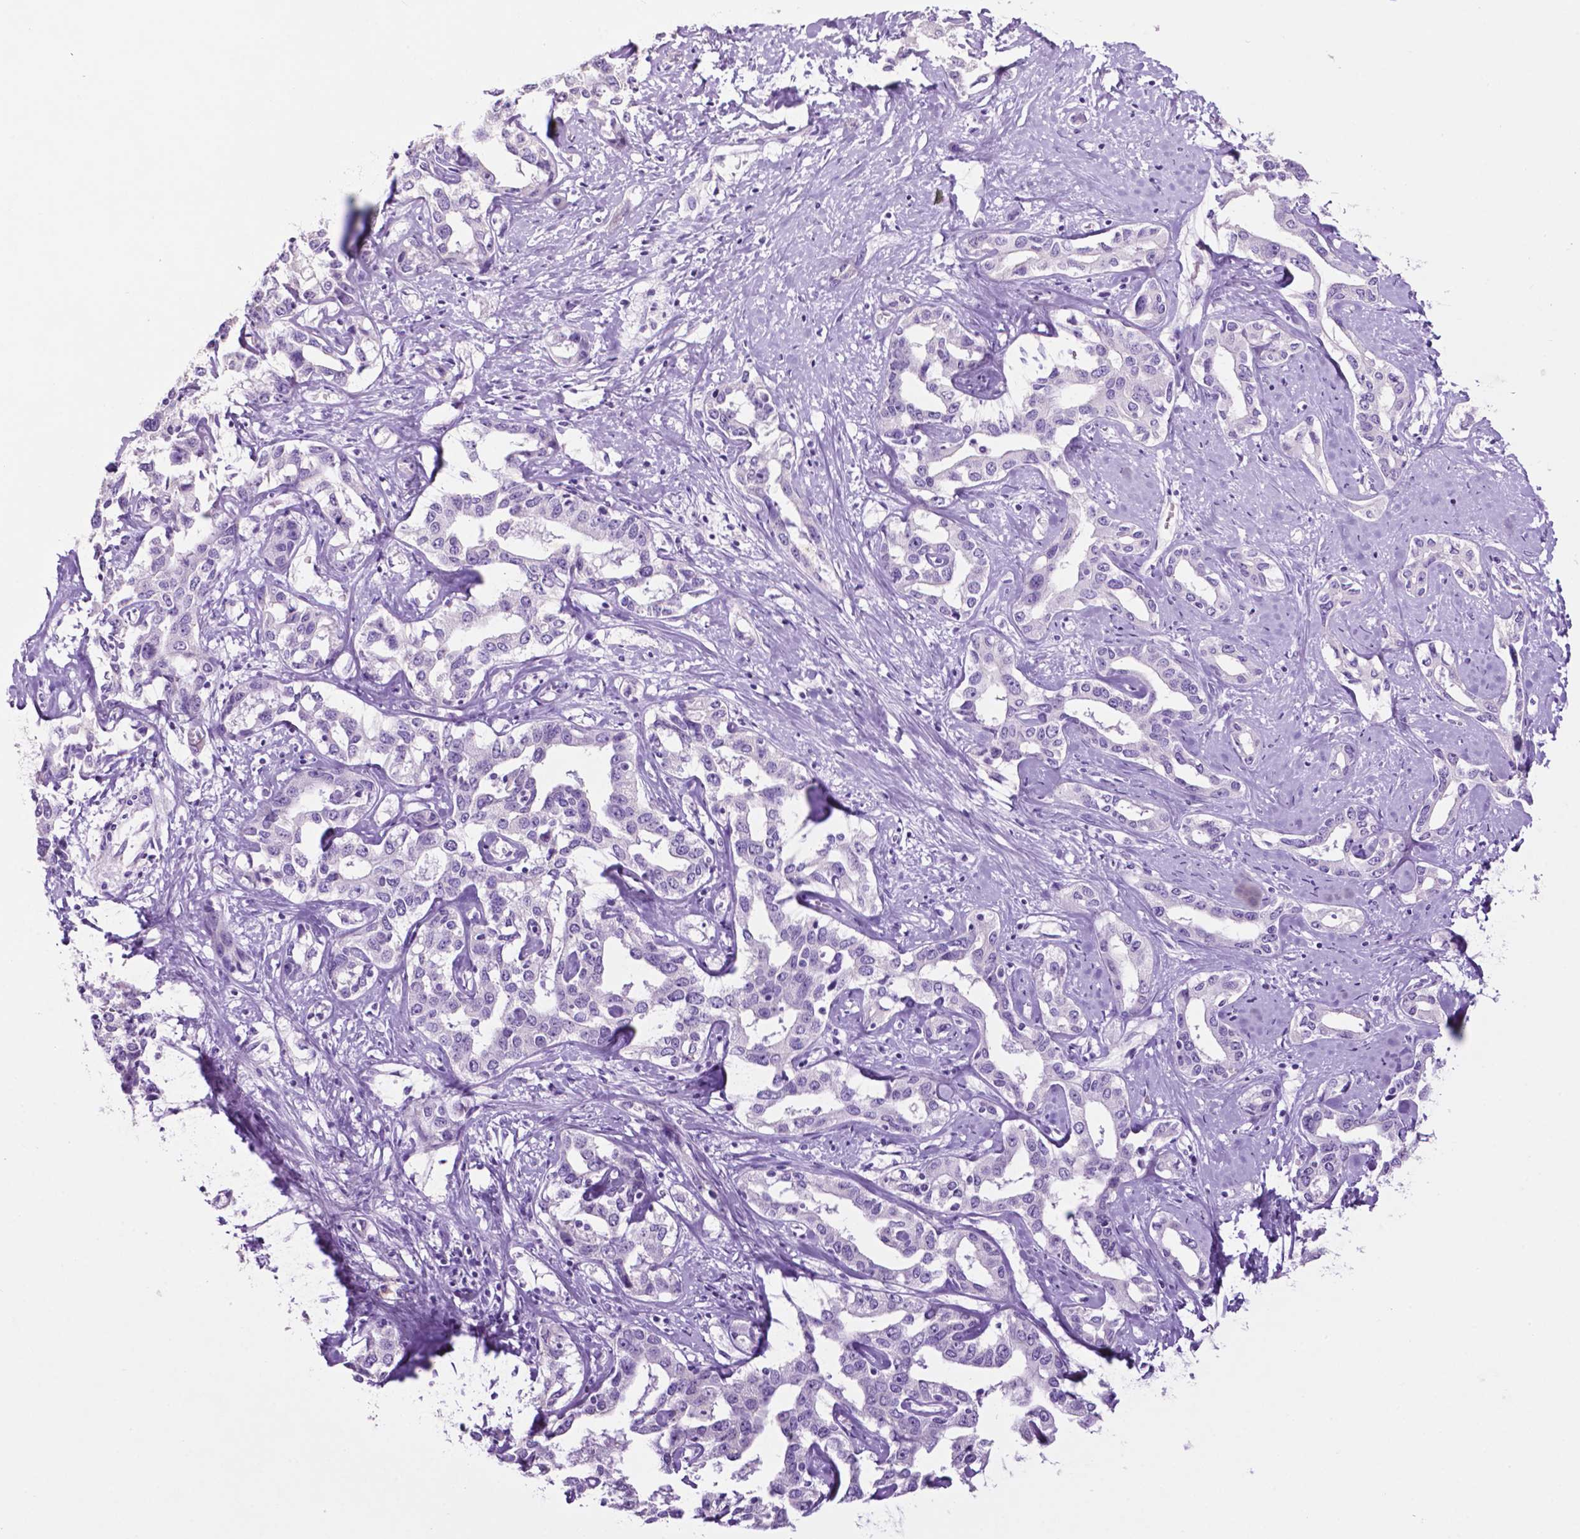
{"staining": {"intensity": "negative", "quantity": "none", "location": "none"}, "tissue": "liver cancer", "cell_type": "Tumor cells", "image_type": "cancer", "snomed": [{"axis": "morphology", "description": "Cholangiocarcinoma"}, {"axis": "topography", "description": "Liver"}], "caption": "Immunohistochemistry histopathology image of neoplastic tissue: human liver cholangiocarcinoma stained with DAB demonstrates no significant protein expression in tumor cells.", "gene": "PHGR1", "patient": {"sex": "male", "age": 59}}